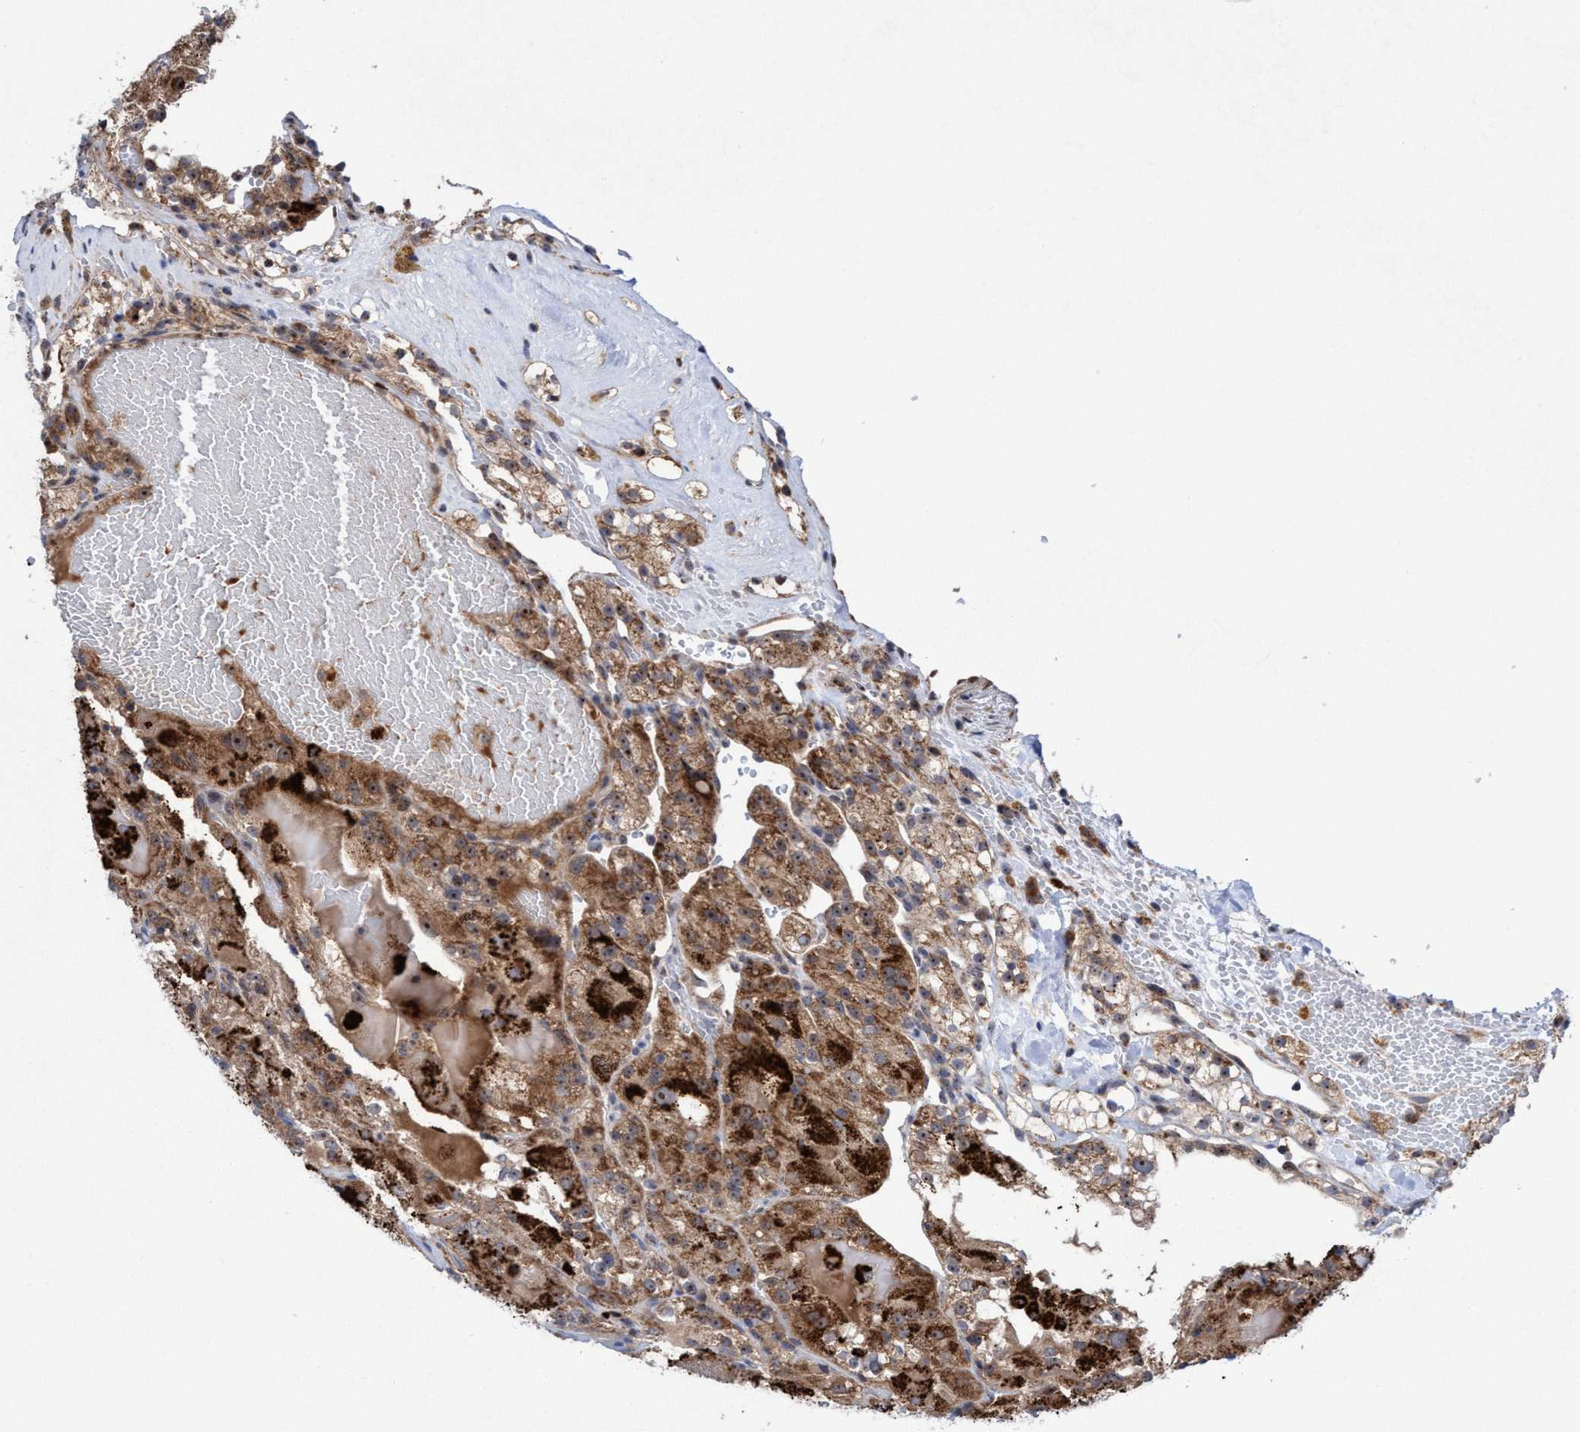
{"staining": {"intensity": "strong", "quantity": ">75%", "location": "cytoplasmic/membranous,nuclear"}, "tissue": "renal cancer", "cell_type": "Tumor cells", "image_type": "cancer", "snomed": [{"axis": "morphology", "description": "Normal tissue, NOS"}, {"axis": "morphology", "description": "Adenocarcinoma, NOS"}, {"axis": "topography", "description": "Kidney"}], "caption": "Protein staining reveals strong cytoplasmic/membranous and nuclear positivity in about >75% of tumor cells in renal cancer.", "gene": "P2RY14", "patient": {"sex": "male", "age": 61}}